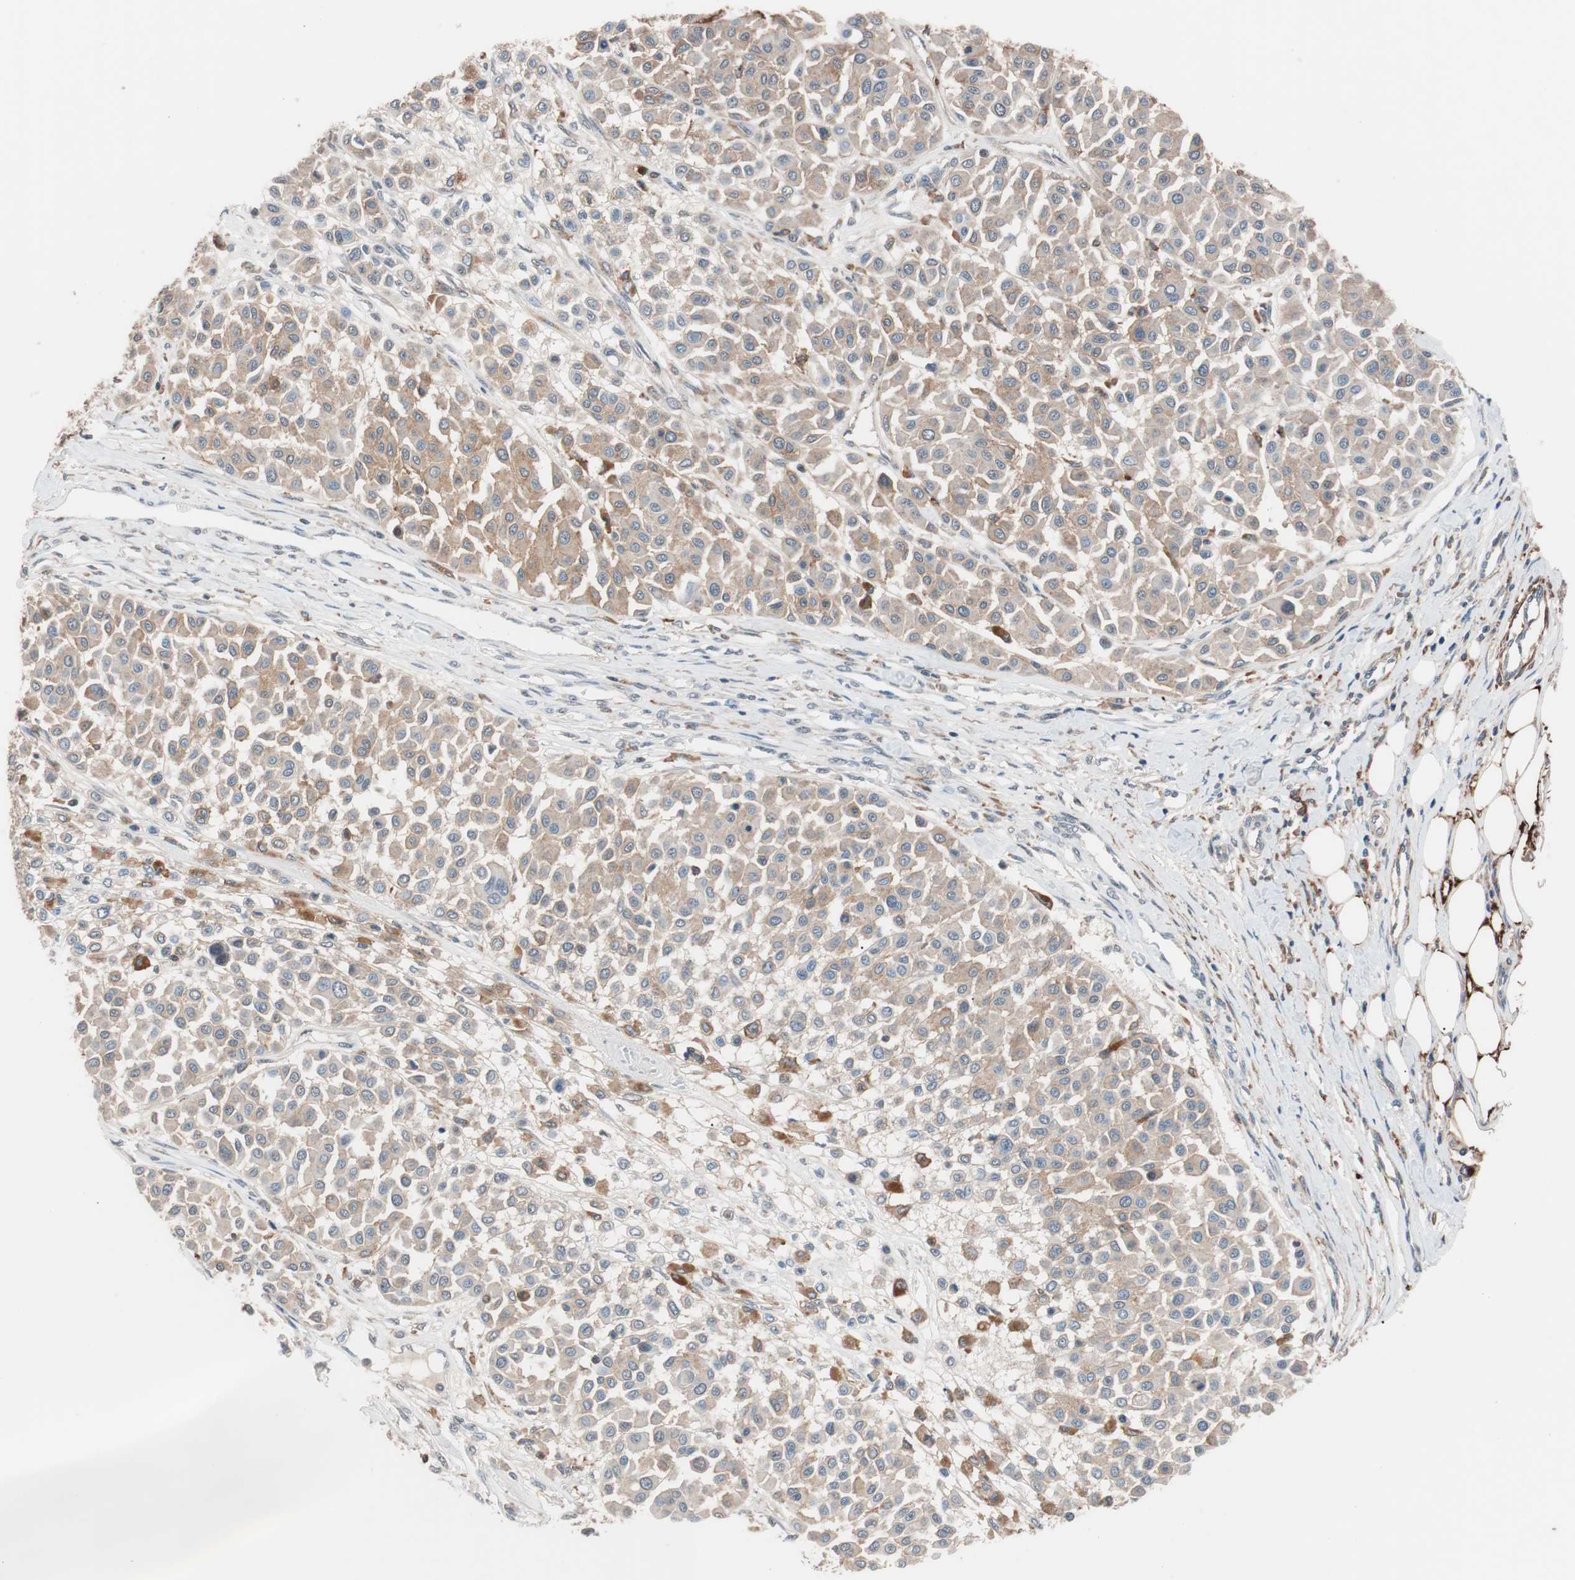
{"staining": {"intensity": "weak", "quantity": ">75%", "location": "cytoplasmic/membranous"}, "tissue": "melanoma", "cell_type": "Tumor cells", "image_type": "cancer", "snomed": [{"axis": "morphology", "description": "Malignant melanoma, Metastatic site"}, {"axis": "topography", "description": "Soft tissue"}], "caption": "A high-resolution micrograph shows immunohistochemistry (IHC) staining of malignant melanoma (metastatic site), which demonstrates weak cytoplasmic/membranous staining in about >75% of tumor cells. The protein of interest is stained brown, and the nuclei are stained in blue (DAB IHC with brightfield microscopy, high magnification).", "gene": "LITAF", "patient": {"sex": "male", "age": 41}}